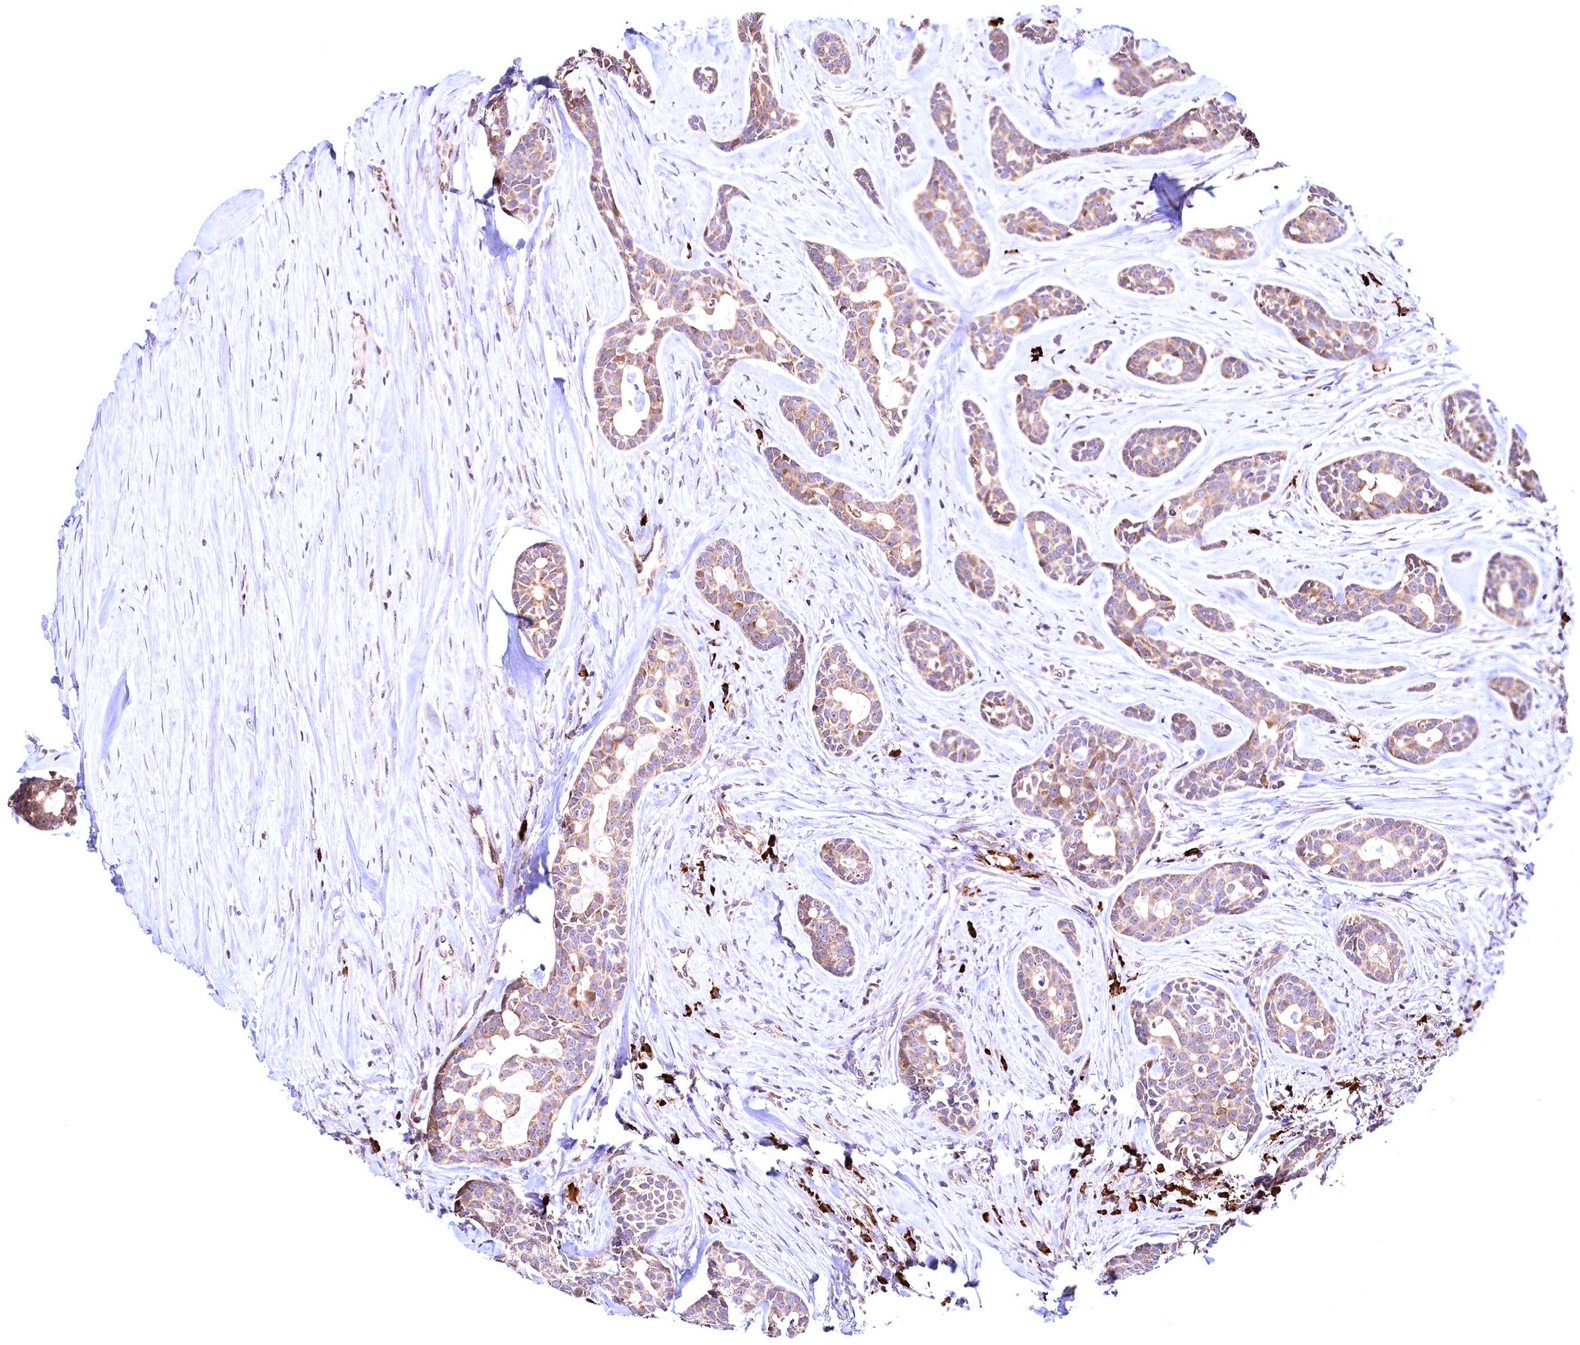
{"staining": {"intensity": "moderate", "quantity": "25%-75%", "location": "cytoplasmic/membranous"}, "tissue": "head and neck cancer", "cell_type": "Tumor cells", "image_type": "cancer", "snomed": [{"axis": "morphology", "description": "Adenocarcinoma, NOS"}, {"axis": "topography", "description": "Subcutis"}, {"axis": "topography", "description": "Head-Neck"}], "caption": "High-magnification brightfield microscopy of head and neck adenocarcinoma stained with DAB (brown) and counterstained with hematoxylin (blue). tumor cells exhibit moderate cytoplasmic/membranous expression is seen in approximately25%-75% of cells.", "gene": "RBFA", "patient": {"sex": "female", "age": 73}}